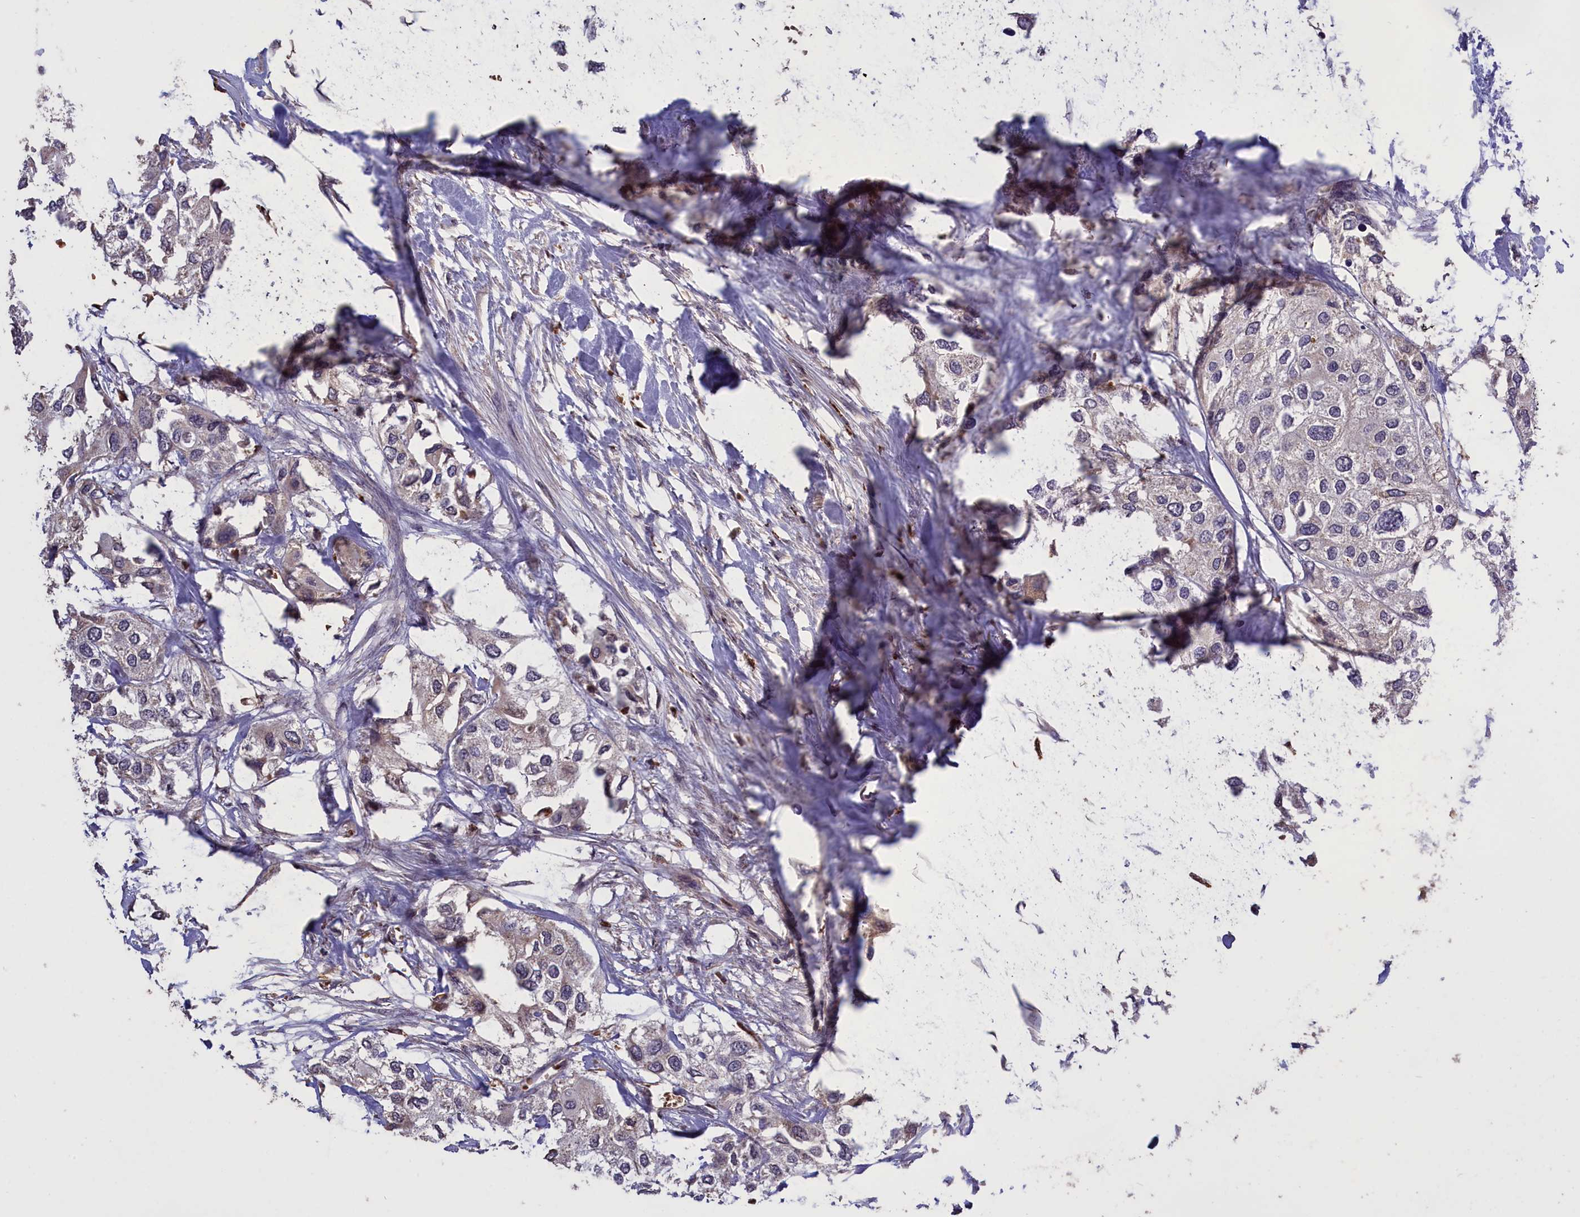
{"staining": {"intensity": "negative", "quantity": "none", "location": "none"}, "tissue": "urothelial cancer", "cell_type": "Tumor cells", "image_type": "cancer", "snomed": [{"axis": "morphology", "description": "Urothelial carcinoma, High grade"}, {"axis": "topography", "description": "Urinary bladder"}], "caption": "Tumor cells are negative for protein expression in human urothelial carcinoma (high-grade). (DAB immunohistochemistry (IHC) visualized using brightfield microscopy, high magnification).", "gene": "CLRN2", "patient": {"sex": "male", "age": 64}}